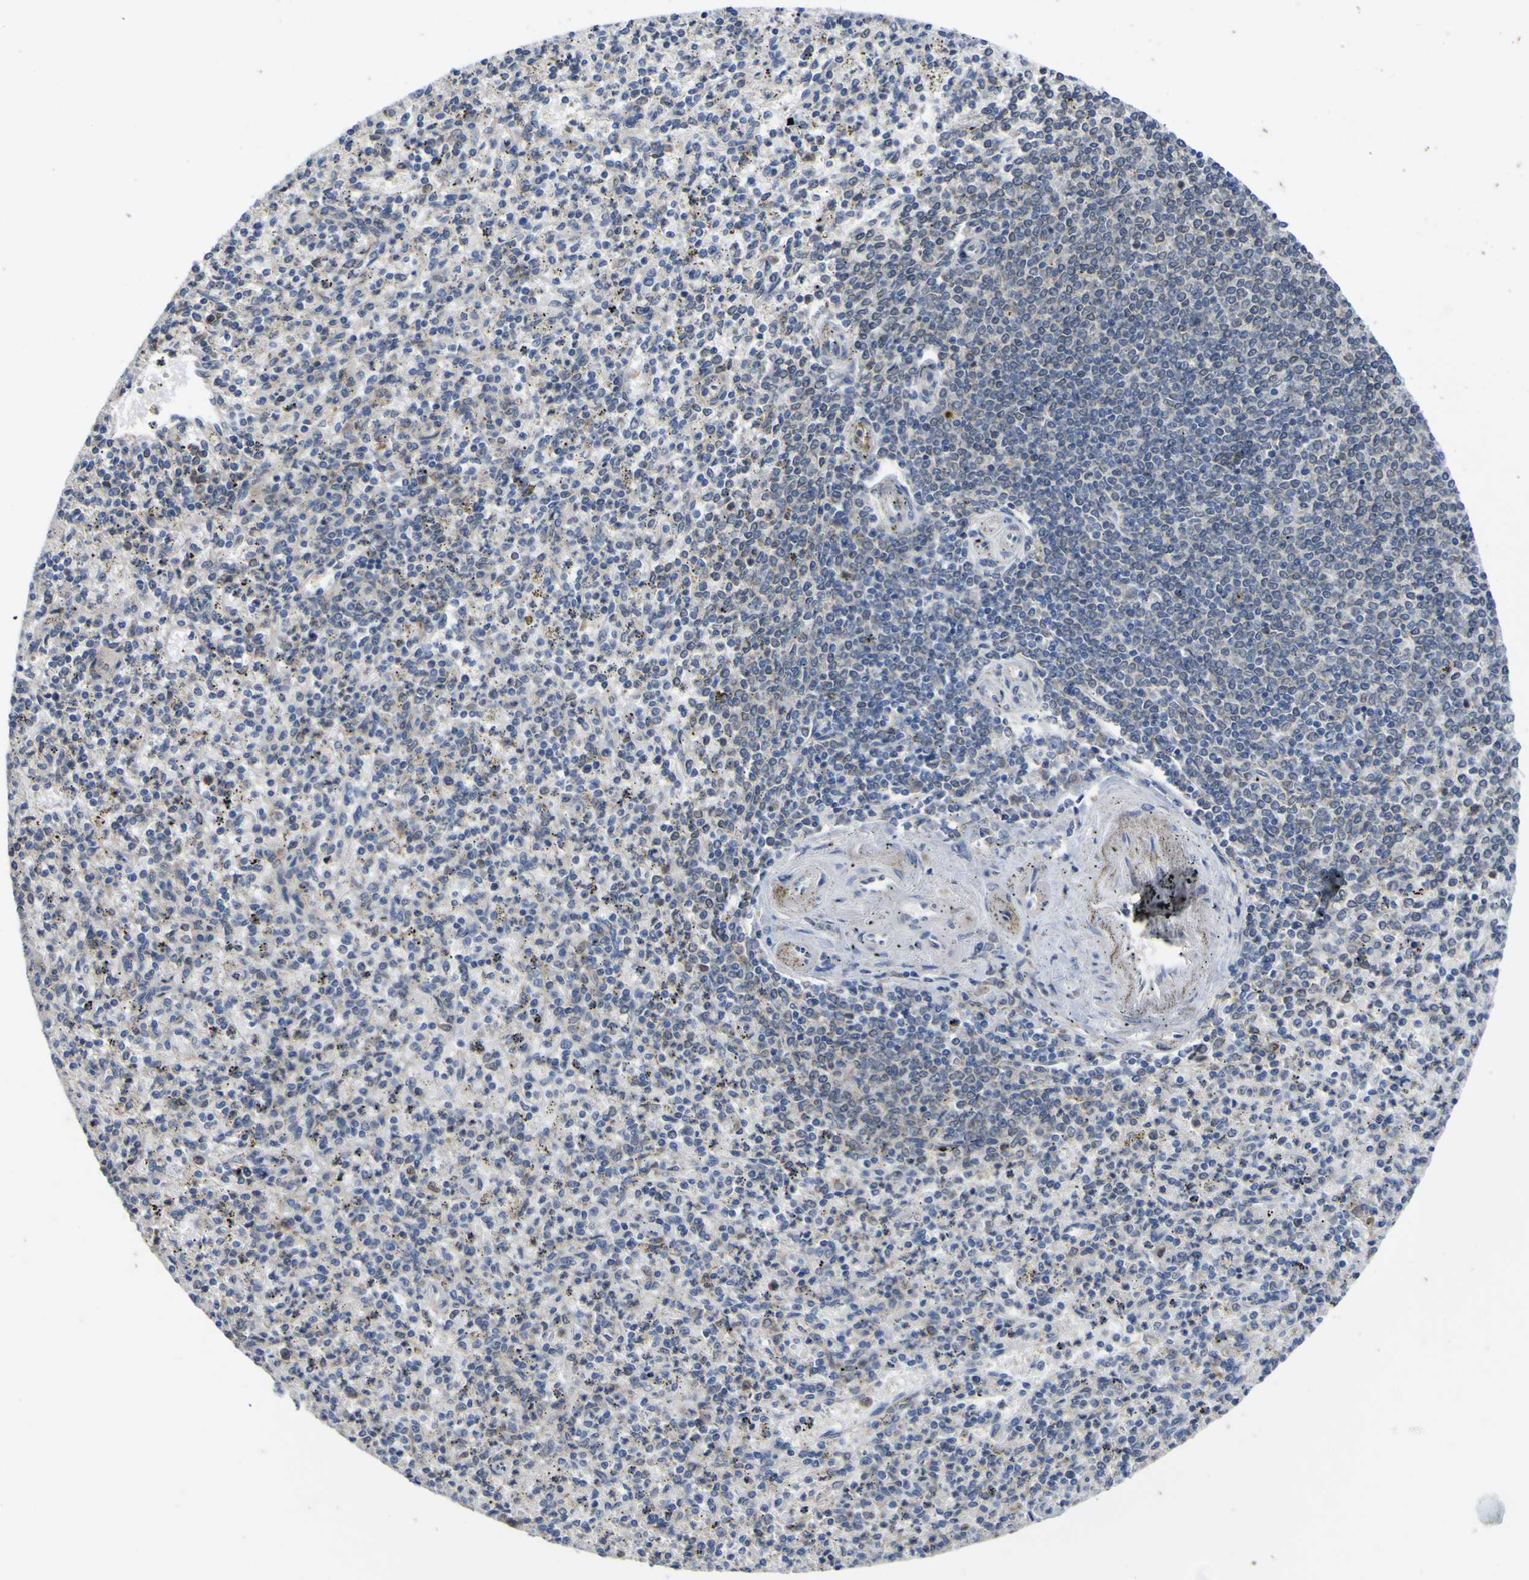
{"staining": {"intensity": "negative", "quantity": "none", "location": "none"}, "tissue": "spleen", "cell_type": "Cells in red pulp", "image_type": "normal", "snomed": [{"axis": "morphology", "description": "Normal tissue, NOS"}, {"axis": "topography", "description": "Spleen"}], "caption": "Micrograph shows no protein positivity in cells in red pulp of unremarkable spleen.", "gene": "TNFRSF11A", "patient": {"sex": "male", "age": 72}}